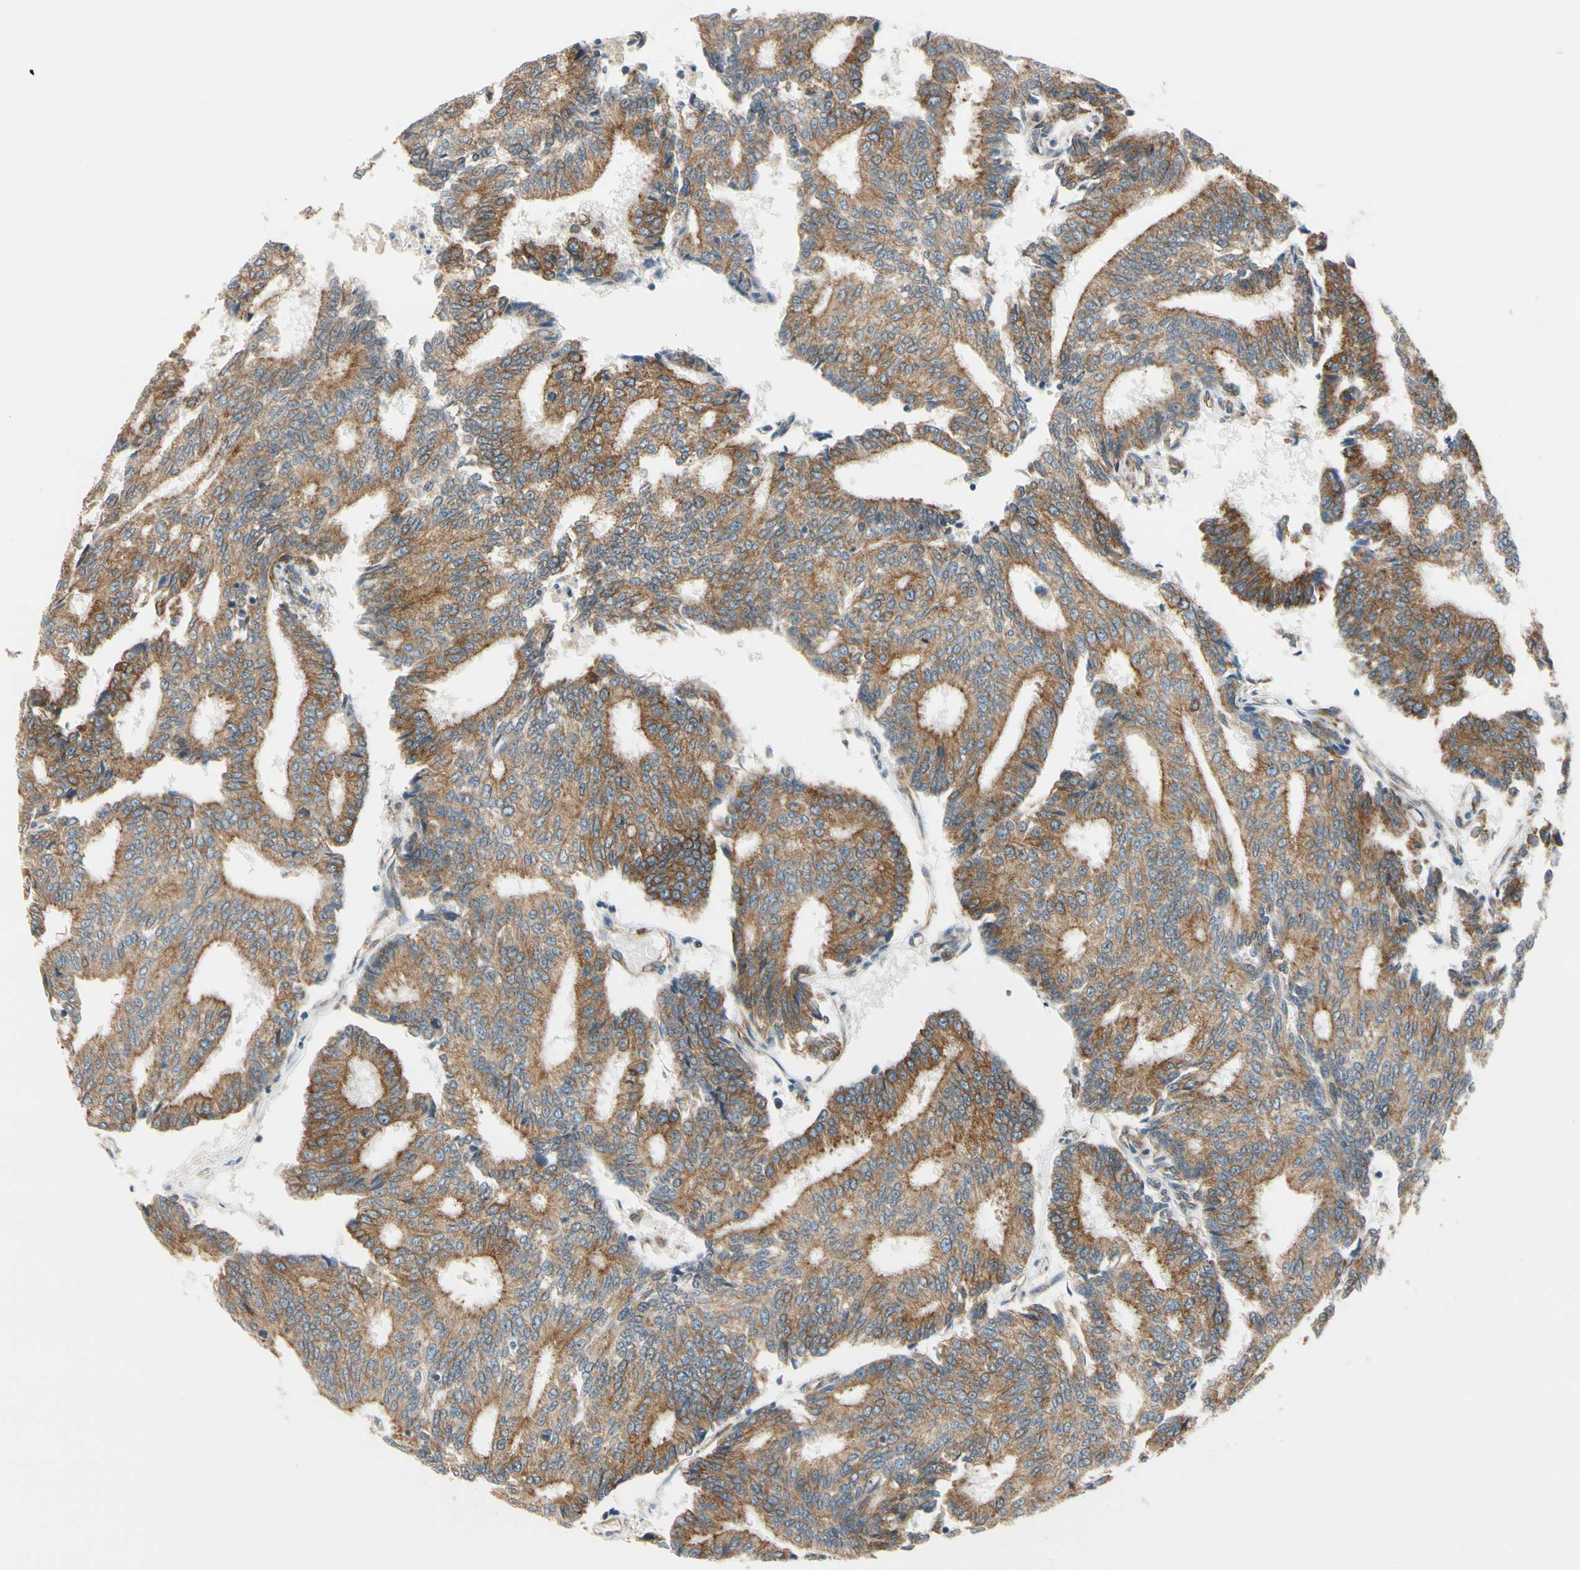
{"staining": {"intensity": "moderate", "quantity": ">75%", "location": "cytoplasmic/membranous"}, "tissue": "prostate cancer", "cell_type": "Tumor cells", "image_type": "cancer", "snomed": [{"axis": "morphology", "description": "Adenocarcinoma, High grade"}, {"axis": "topography", "description": "Prostate"}], "caption": "The photomicrograph demonstrates immunohistochemical staining of high-grade adenocarcinoma (prostate). There is moderate cytoplasmic/membranous expression is present in about >75% of tumor cells. (Stains: DAB in brown, nuclei in blue, Microscopy: brightfield microscopy at high magnification).", "gene": "CLCC1", "patient": {"sex": "male", "age": 55}}